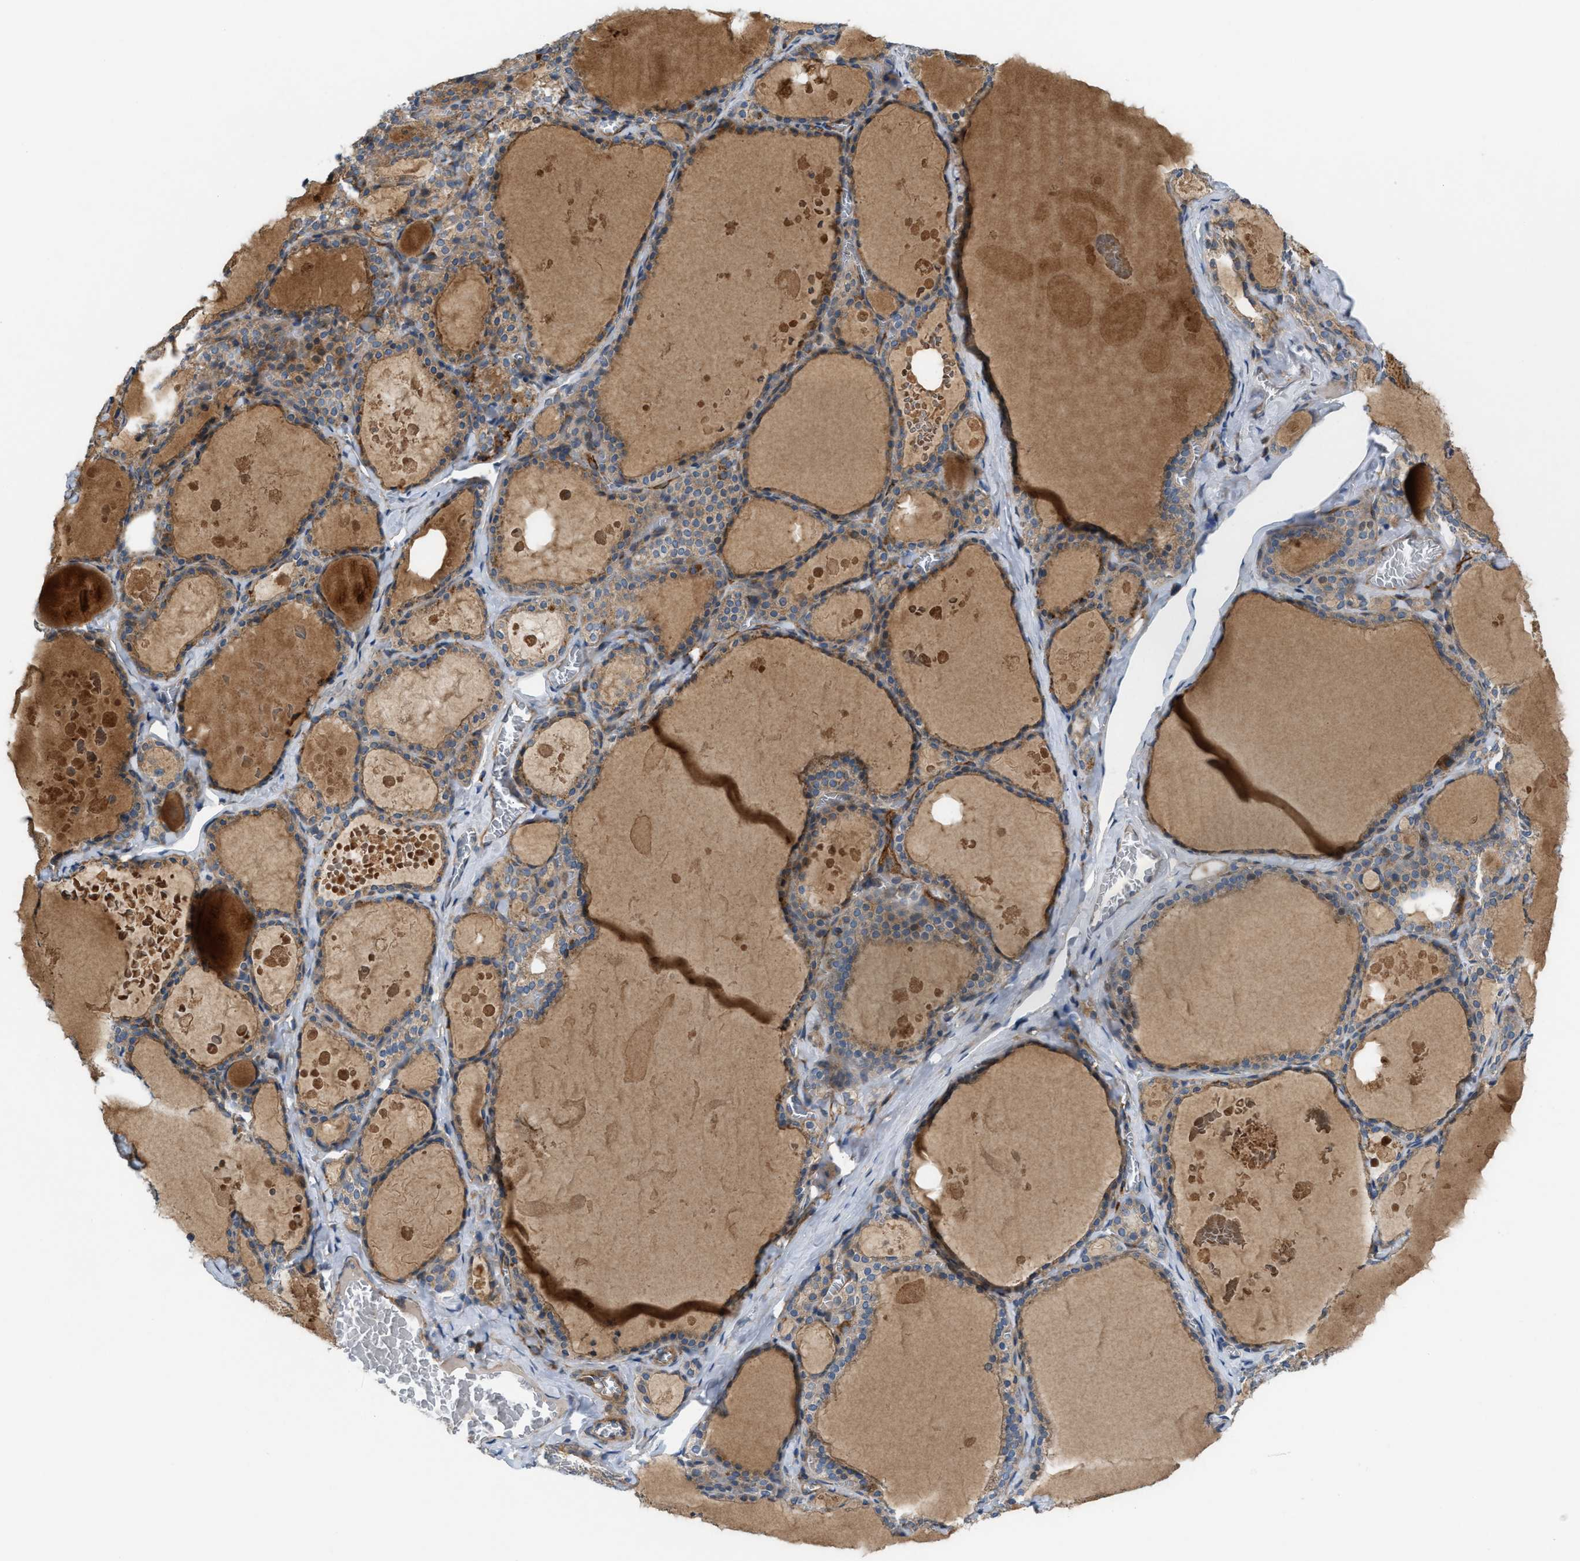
{"staining": {"intensity": "moderate", "quantity": ">75%", "location": "cytoplasmic/membranous"}, "tissue": "thyroid gland", "cell_type": "Glandular cells", "image_type": "normal", "snomed": [{"axis": "morphology", "description": "Normal tissue, NOS"}, {"axis": "topography", "description": "Thyroid gland"}], "caption": "This histopathology image reveals immunohistochemistry (IHC) staining of normal thyroid gland, with medium moderate cytoplasmic/membranous expression in approximately >75% of glandular cells.", "gene": "CYB5D1", "patient": {"sex": "male", "age": 56}}